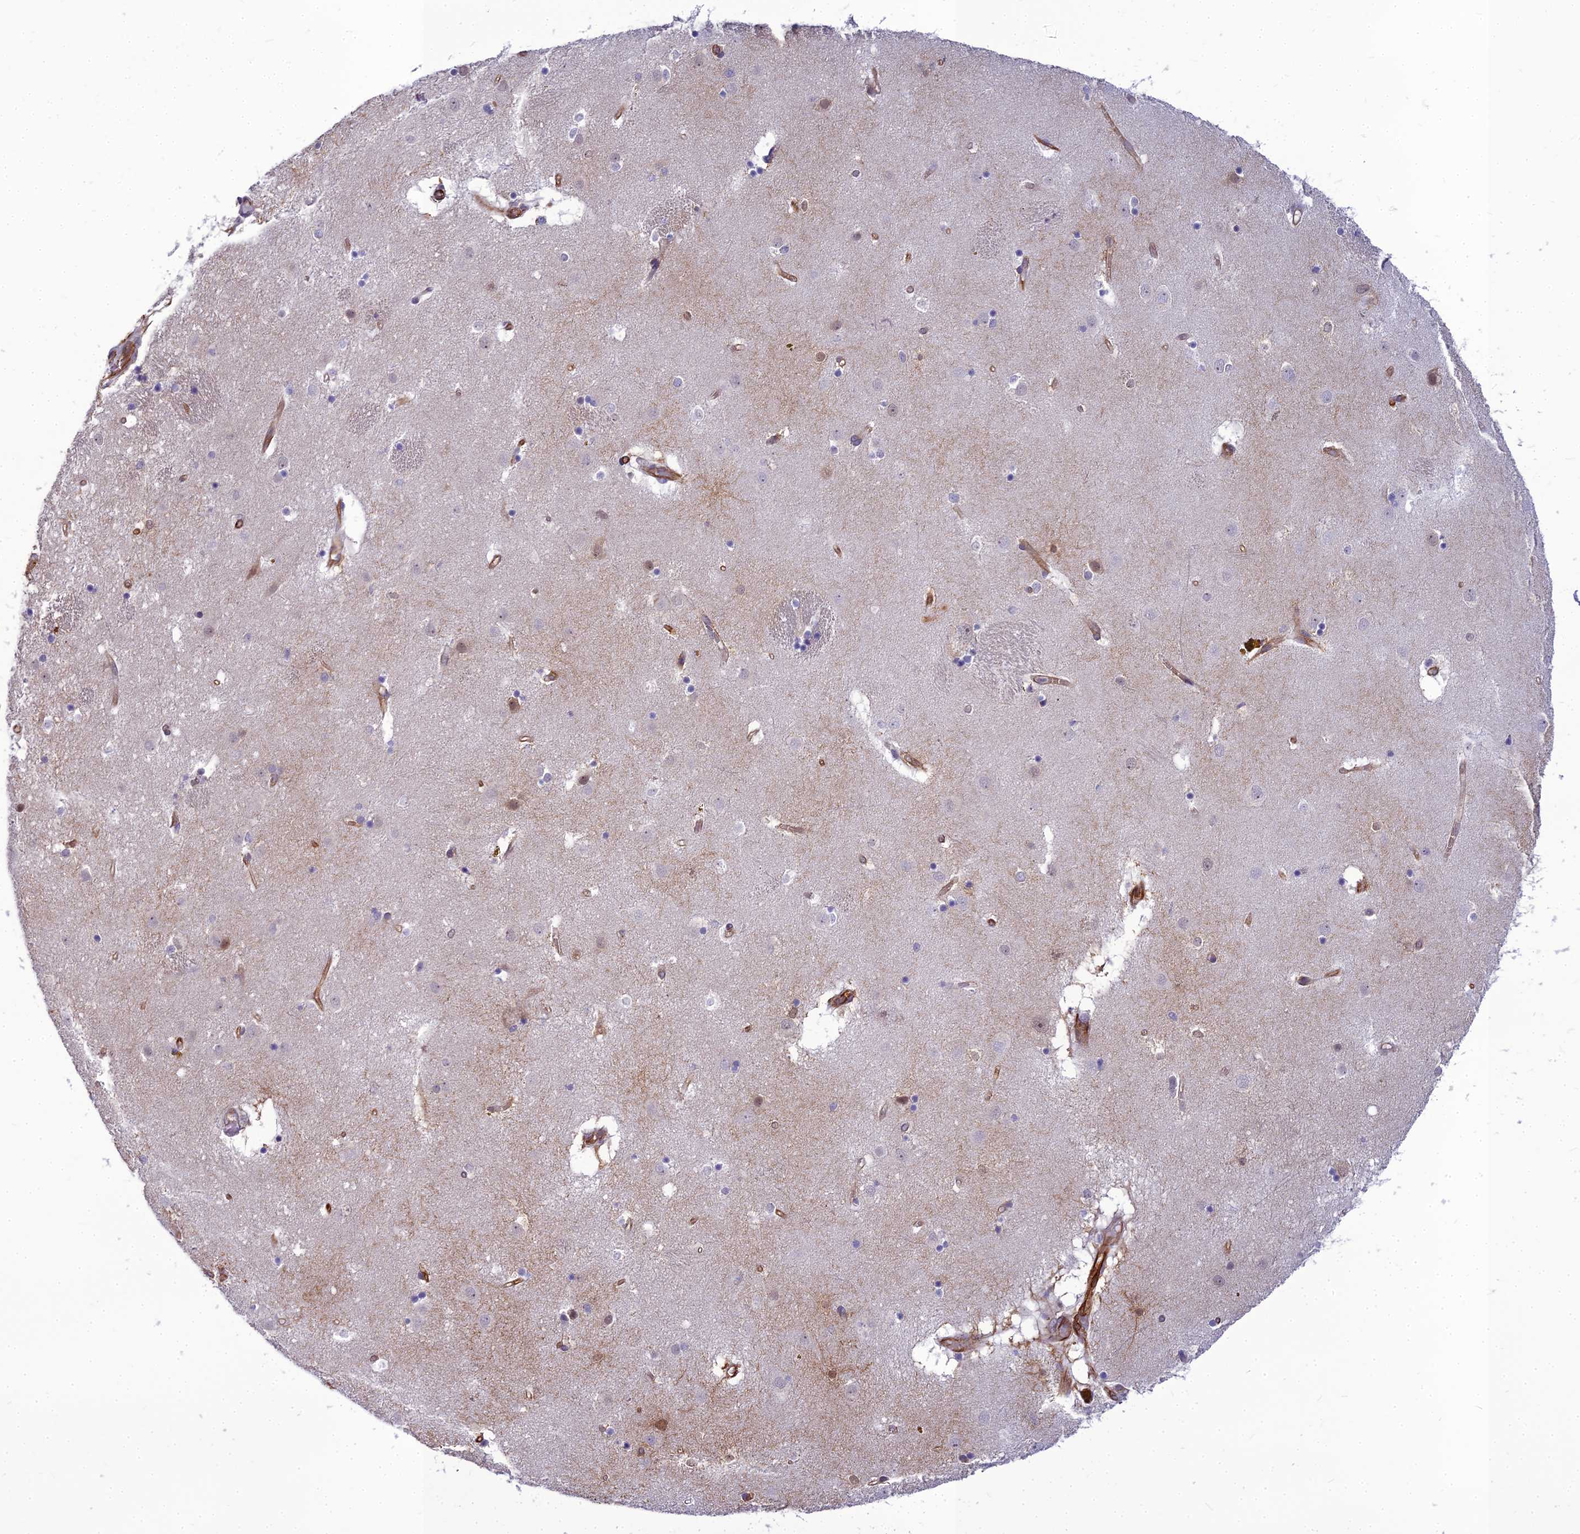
{"staining": {"intensity": "negative", "quantity": "none", "location": "none"}, "tissue": "caudate", "cell_type": "Glial cells", "image_type": "normal", "snomed": [{"axis": "morphology", "description": "Normal tissue, NOS"}, {"axis": "topography", "description": "Lateral ventricle wall"}], "caption": "Immunohistochemistry (IHC) histopathology image of unremarkable caudate stained for a protein (brown), which demonstrates no expression in glial cells.", "gene": "RGL3", "patient": {"sex": "male", "age": 70}}